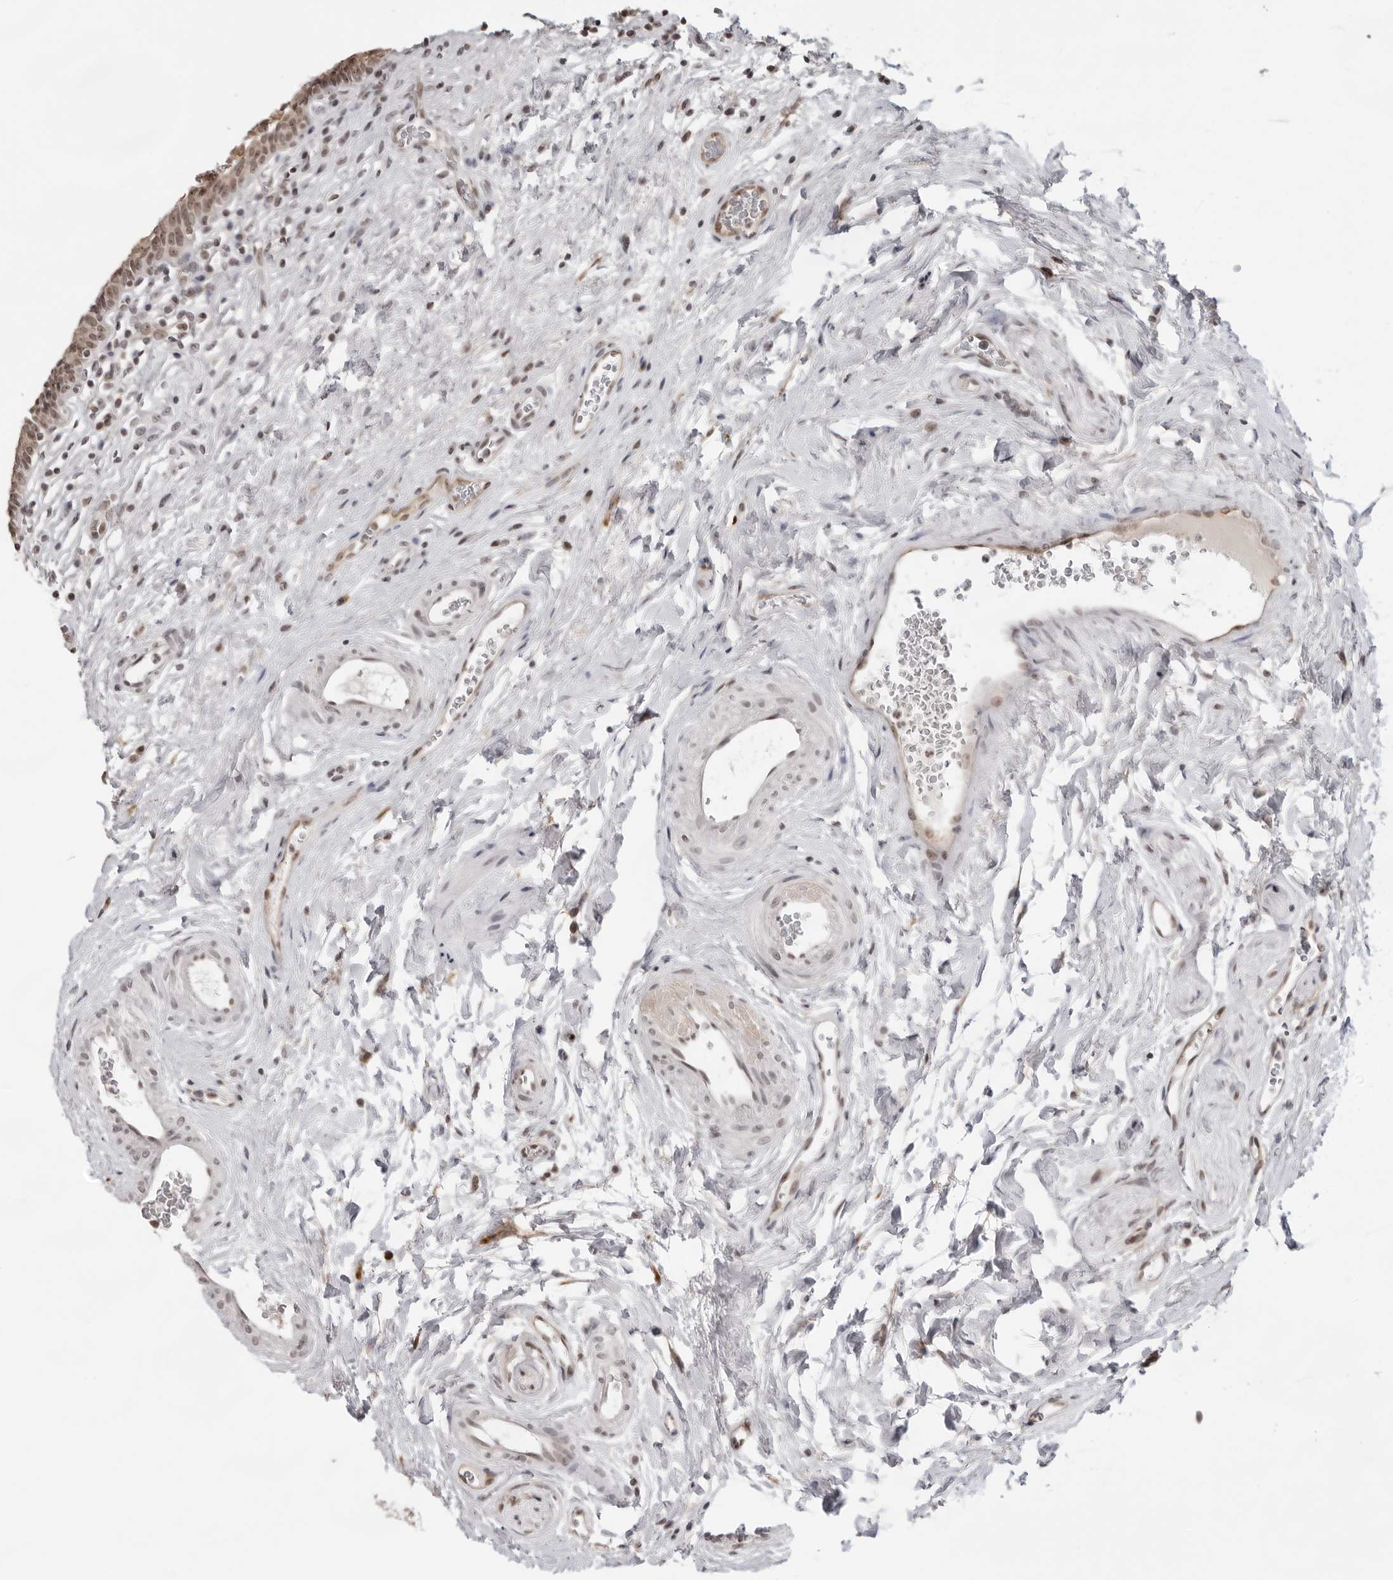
{"staining": {"intensity": "strong", "quantity": ">75%", "location": "cytoplasmic/membranous,nuclear"}, "tissue": "urinary bladder", "cell_type": "Urothelial cells", "image_type": "normal", "snomed": [{"axis": "morphology", "description": "Normal tissue, NOS"}, {"axis": "topography", "description": "Urinary bladder"}], "caption": "Strong cytoplasmic/membranous,nuclear expression is identified in about >75% of urothelial cells in unremarkable urinary bladder.", "gene": "EXOSC10", "patient": {"sex": "male", "age": 83}}